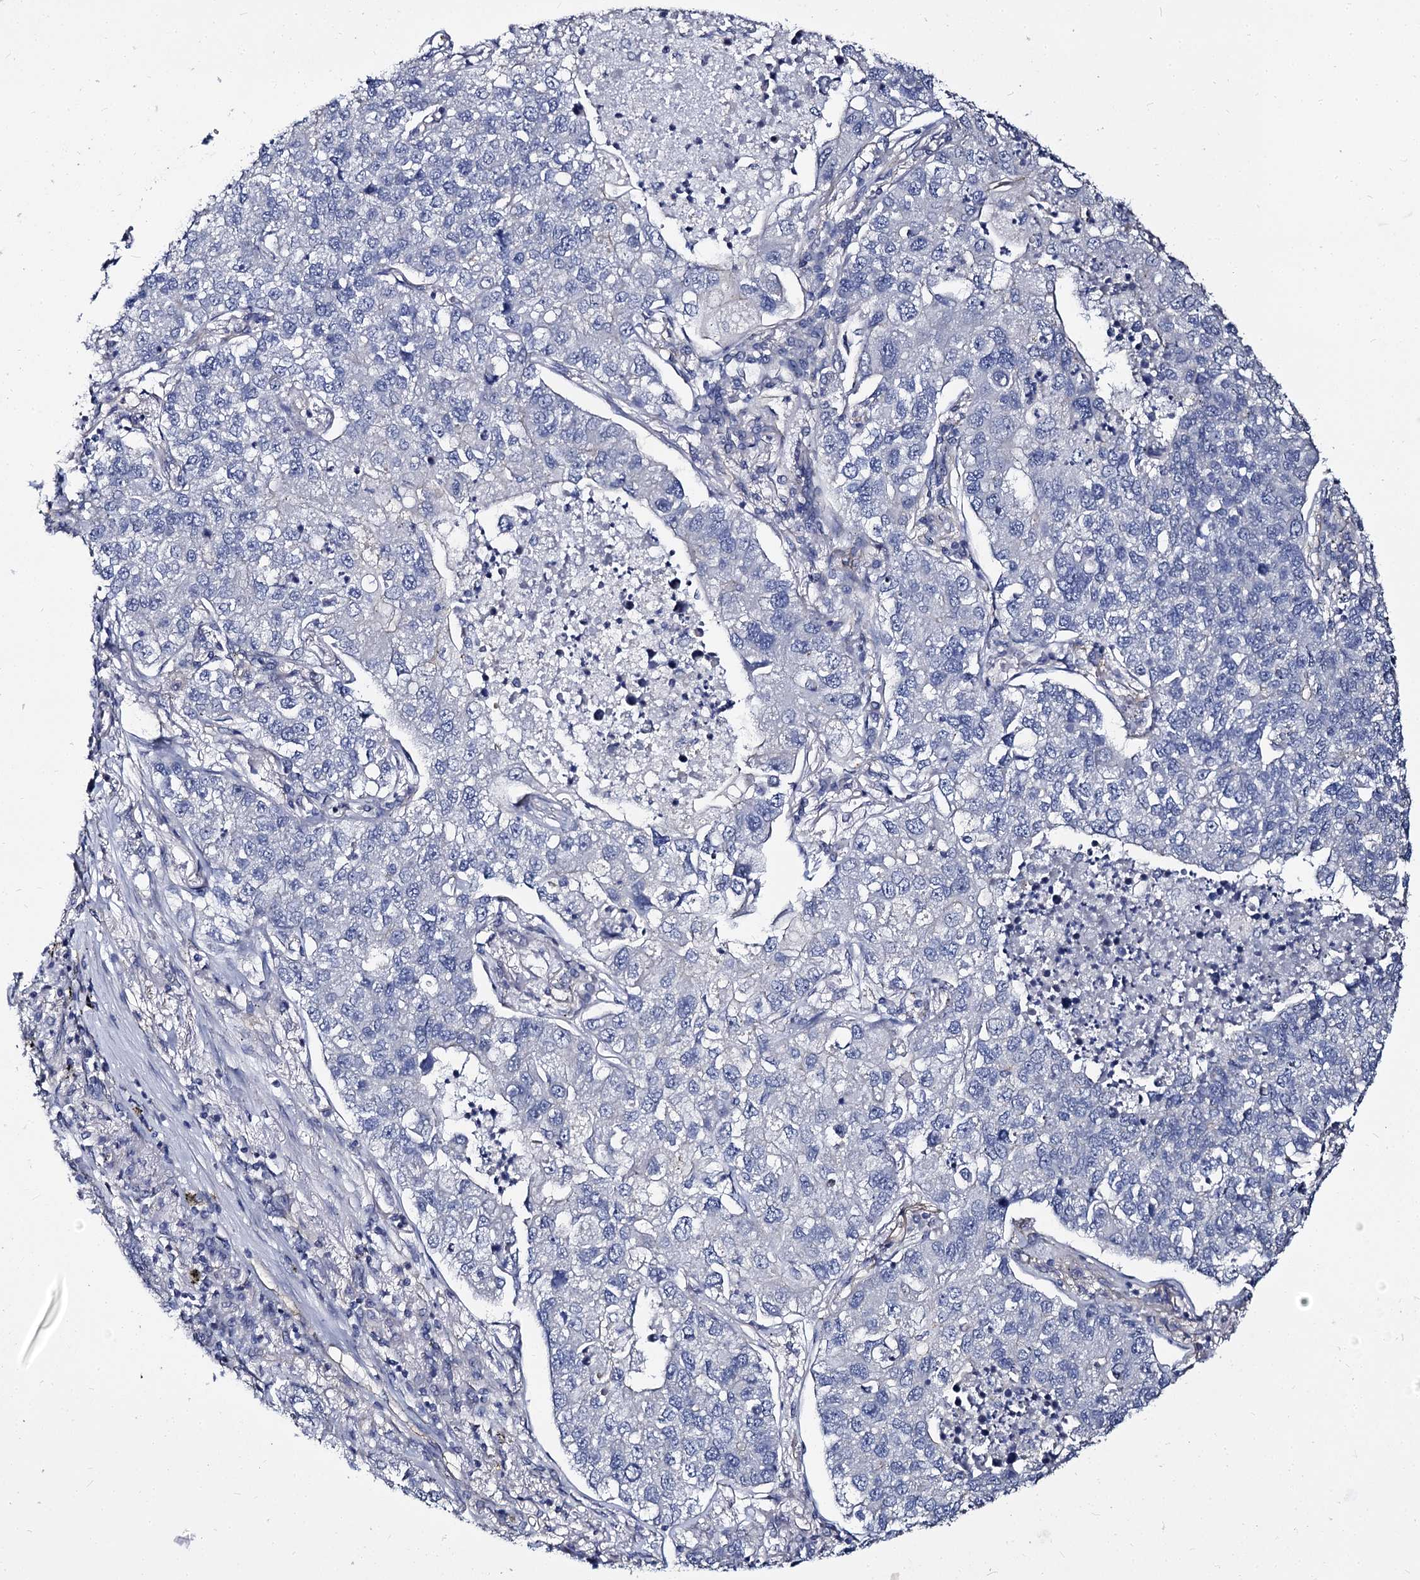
{"staining": {"intensity": "negative", "quantity": "none", "location": "none"}, "tissue": "lung cancer", "cell_type": "Tumor cells", "image_type": "cancer", "snomed": [{"axis": "morphology", "description": "Adenocarcinoma, NOS"}, {"axis": "topography", "description": "Lung"}], "caption": "IHC histopathology image of neoplastic tissue: human adenocarcinoma (lung) stained with DAB displays no significant protein staining in tumor cells.", "gene": "CBFB", "patient": {"sex": "male", "age": 49}}